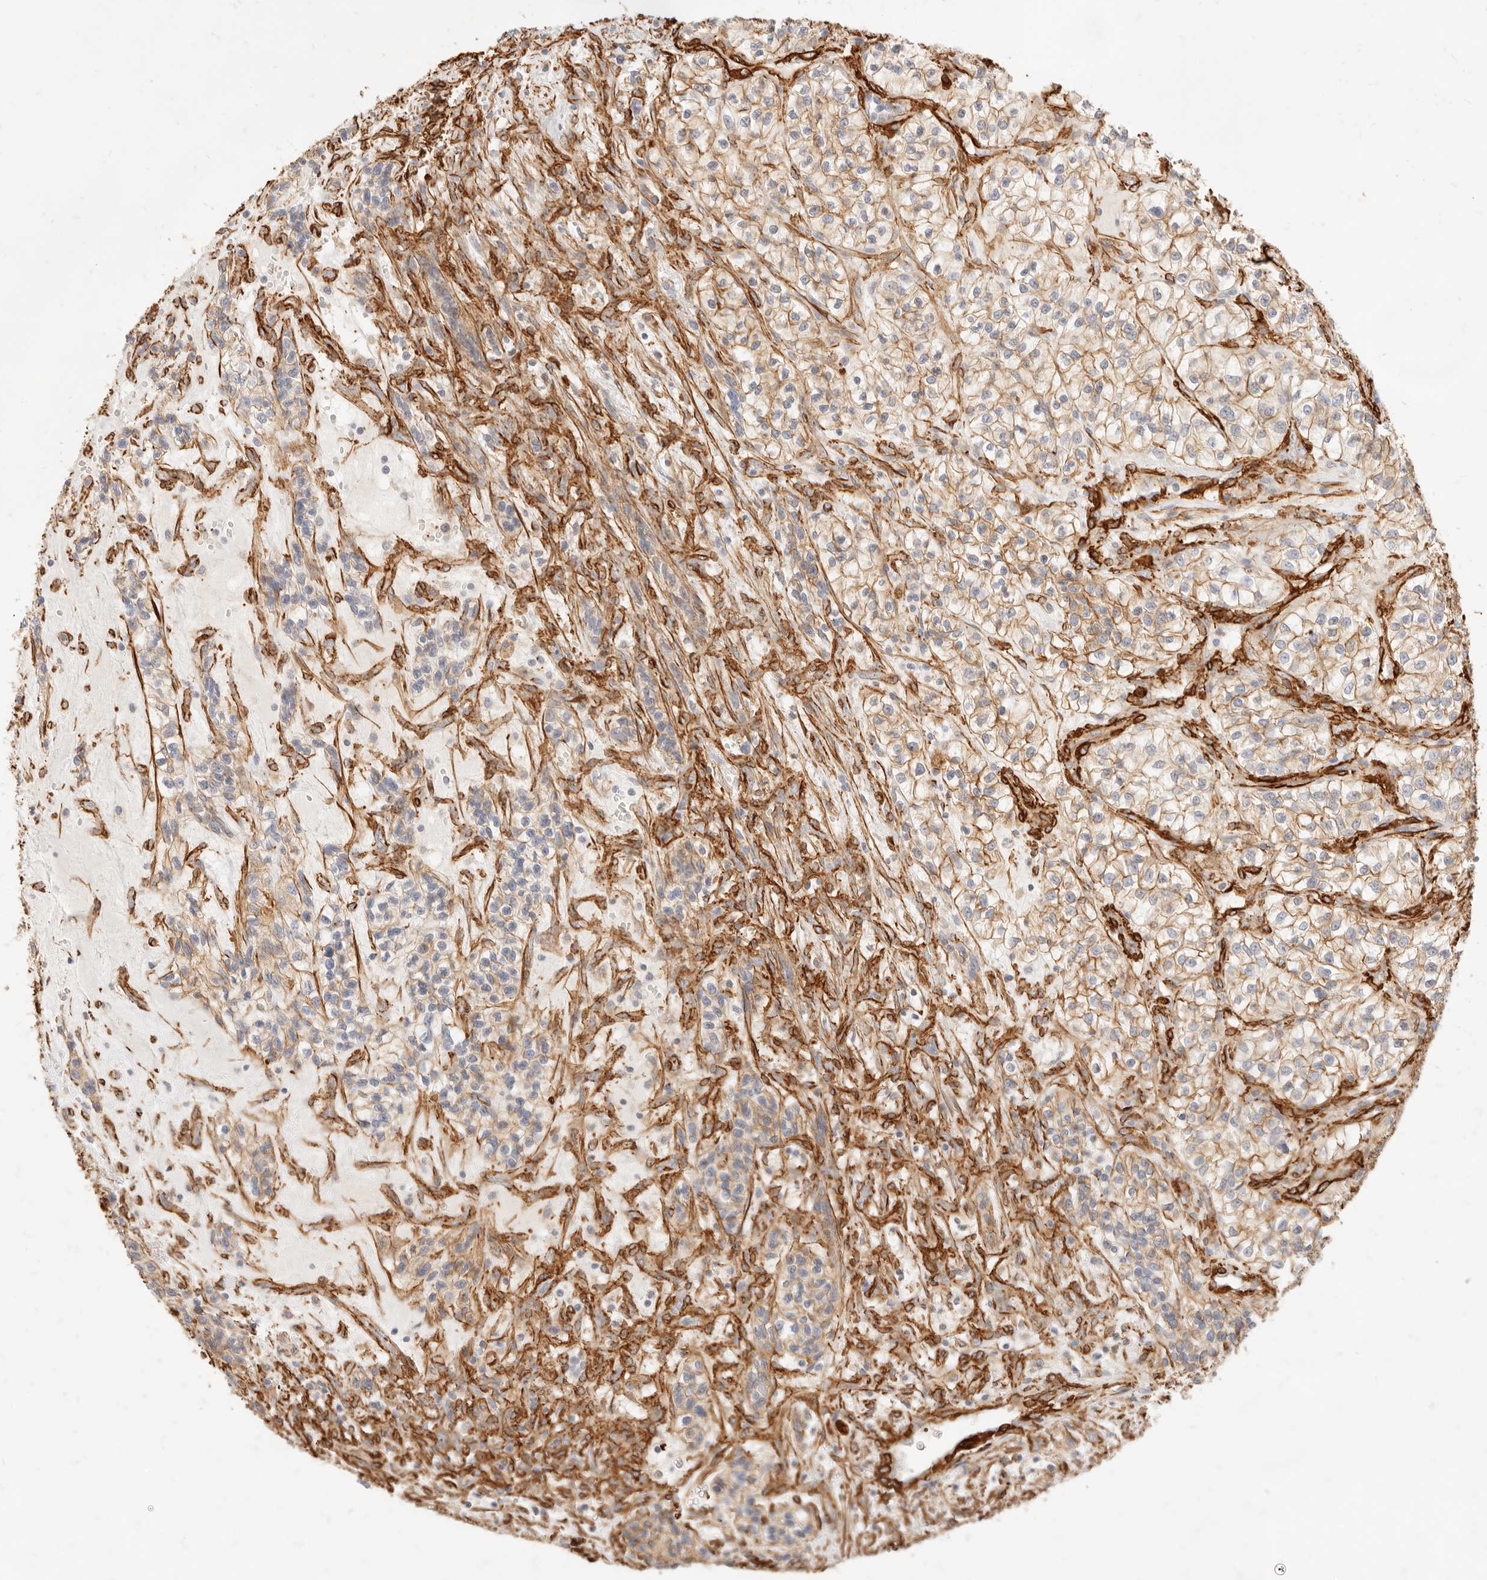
{"staining": {"intensity": "moderate", "quantity": "25%-75%", "location": "cytoplasmic/membranous"}, "tissue": "renal cancer", "cell_type": "Tumor cells", "image_type": "cancer", "snomed": [{"axis": "morphology", "description": "Adenocarcinoma, NOS"}, {"axis": "topography", "description": "Kidney"}], "caption": "Human adenocarcinoma (renal) stained for a protein (brown) demonstrates moderate cytoplasmic/membranous positive positivity in about 25%-75% of tumor cells.", "gene": "TMTC2", "patient": {"sex": "female", "age": 57}}